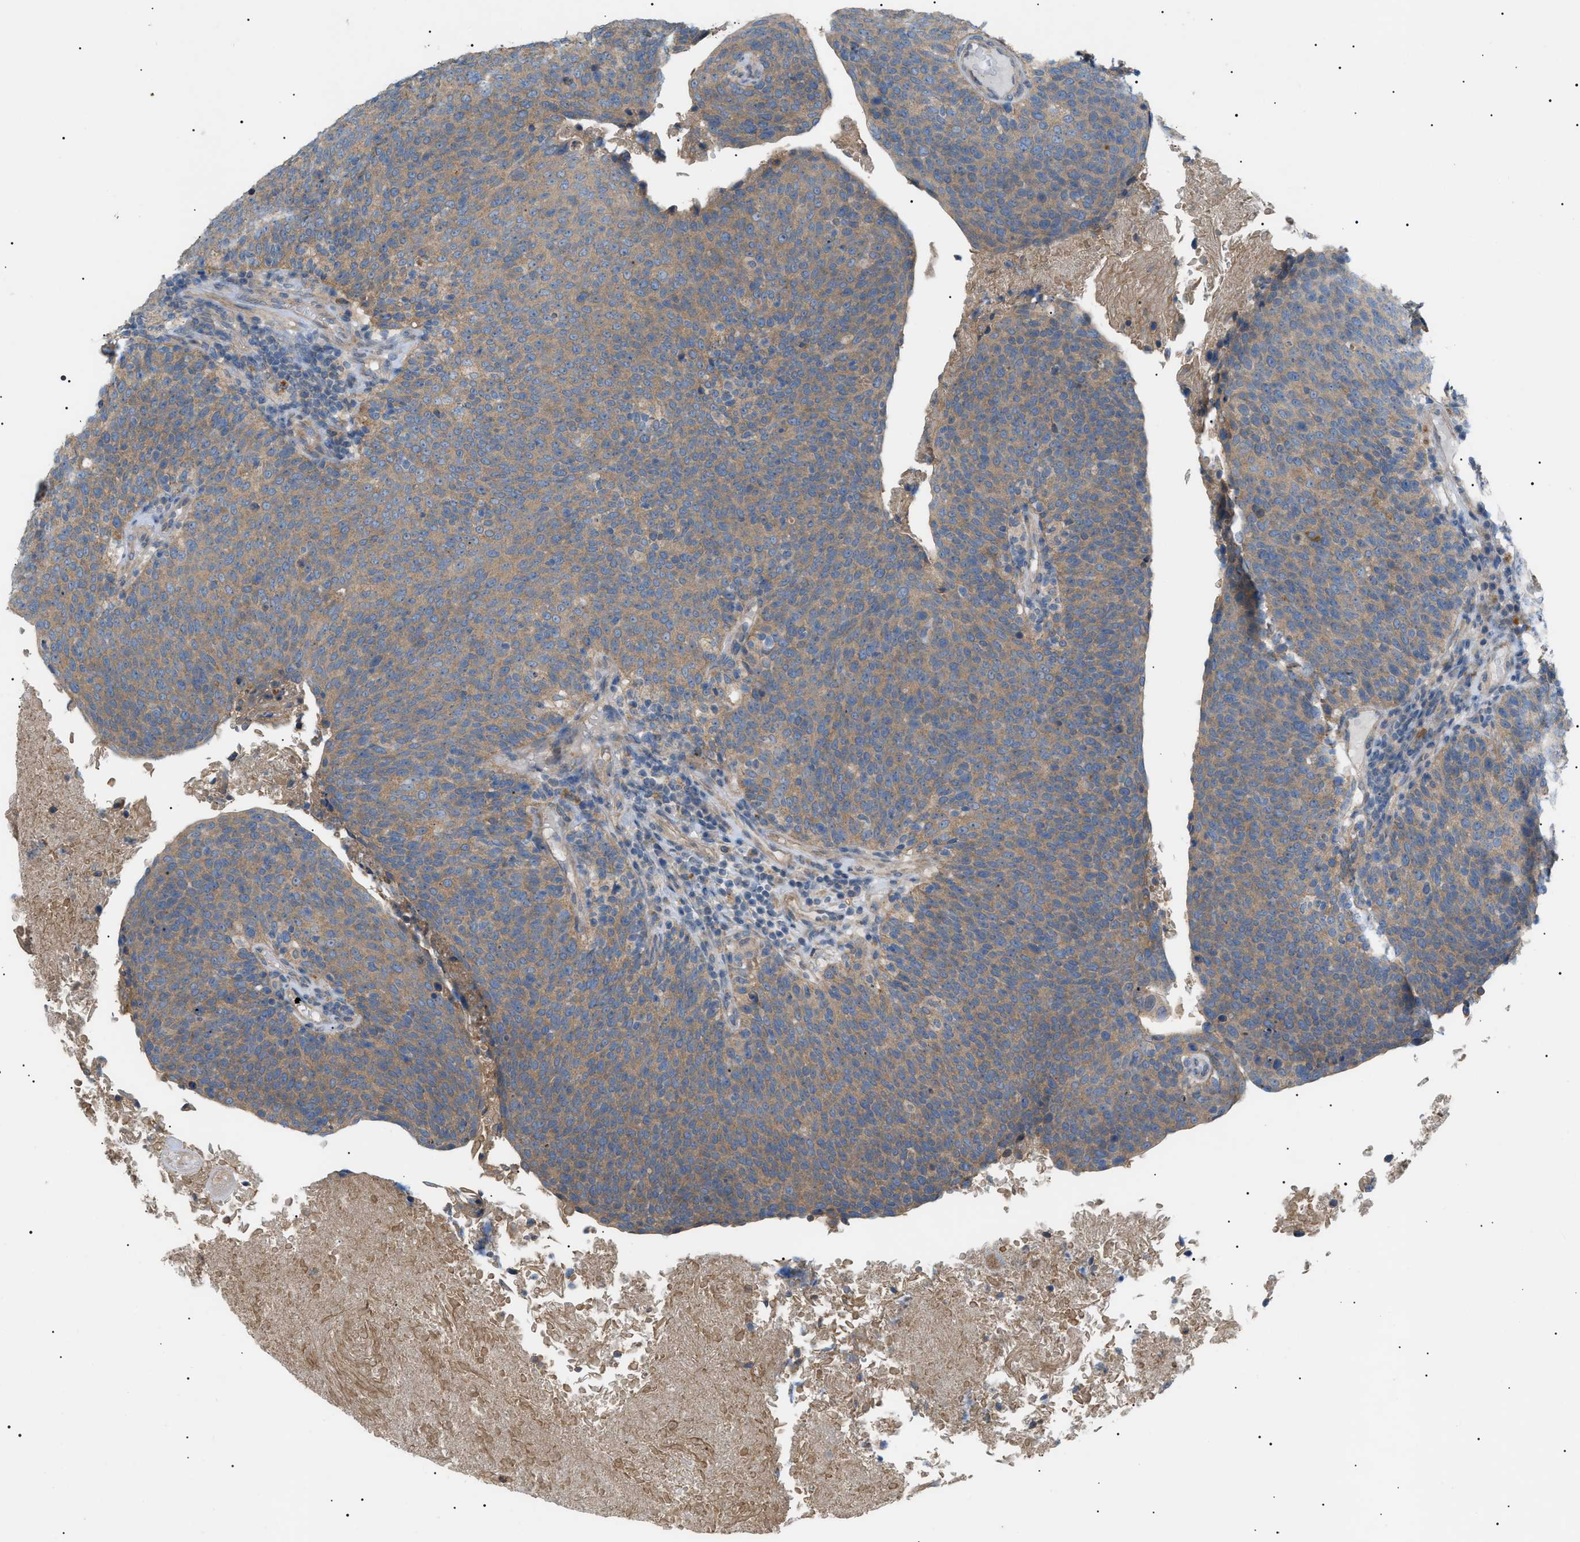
{"staining": {"intensity": "moderate", "quantity": ">75%", "location": "cytoplasmic/membranous"}, "tissue": "head and neck cancer", "cell_type": "Tumor cells", "image_type": "cancer", "snomed": [{"axis": "morphology", "description": "Squamous cell carcinoma, NOS"}, {"axis": "morphology", "description": "Squamous cell carcinoma, metastatic, NOS"}, {"axis": "topography", "description": "Lymph node"}, {"axis": "topography", "description": "Head-Neck"}], "caption": "Tumor cells demonstrate moderate cytoplasmic/membranous positivity in about >75% of cells in head and neck cancer (squamous cell carcinoma). (DAB = brown stain, brightfield microscopy at high magnification).", "gene": "IRS2", "patient": {"sex": "male", "age": 62}}